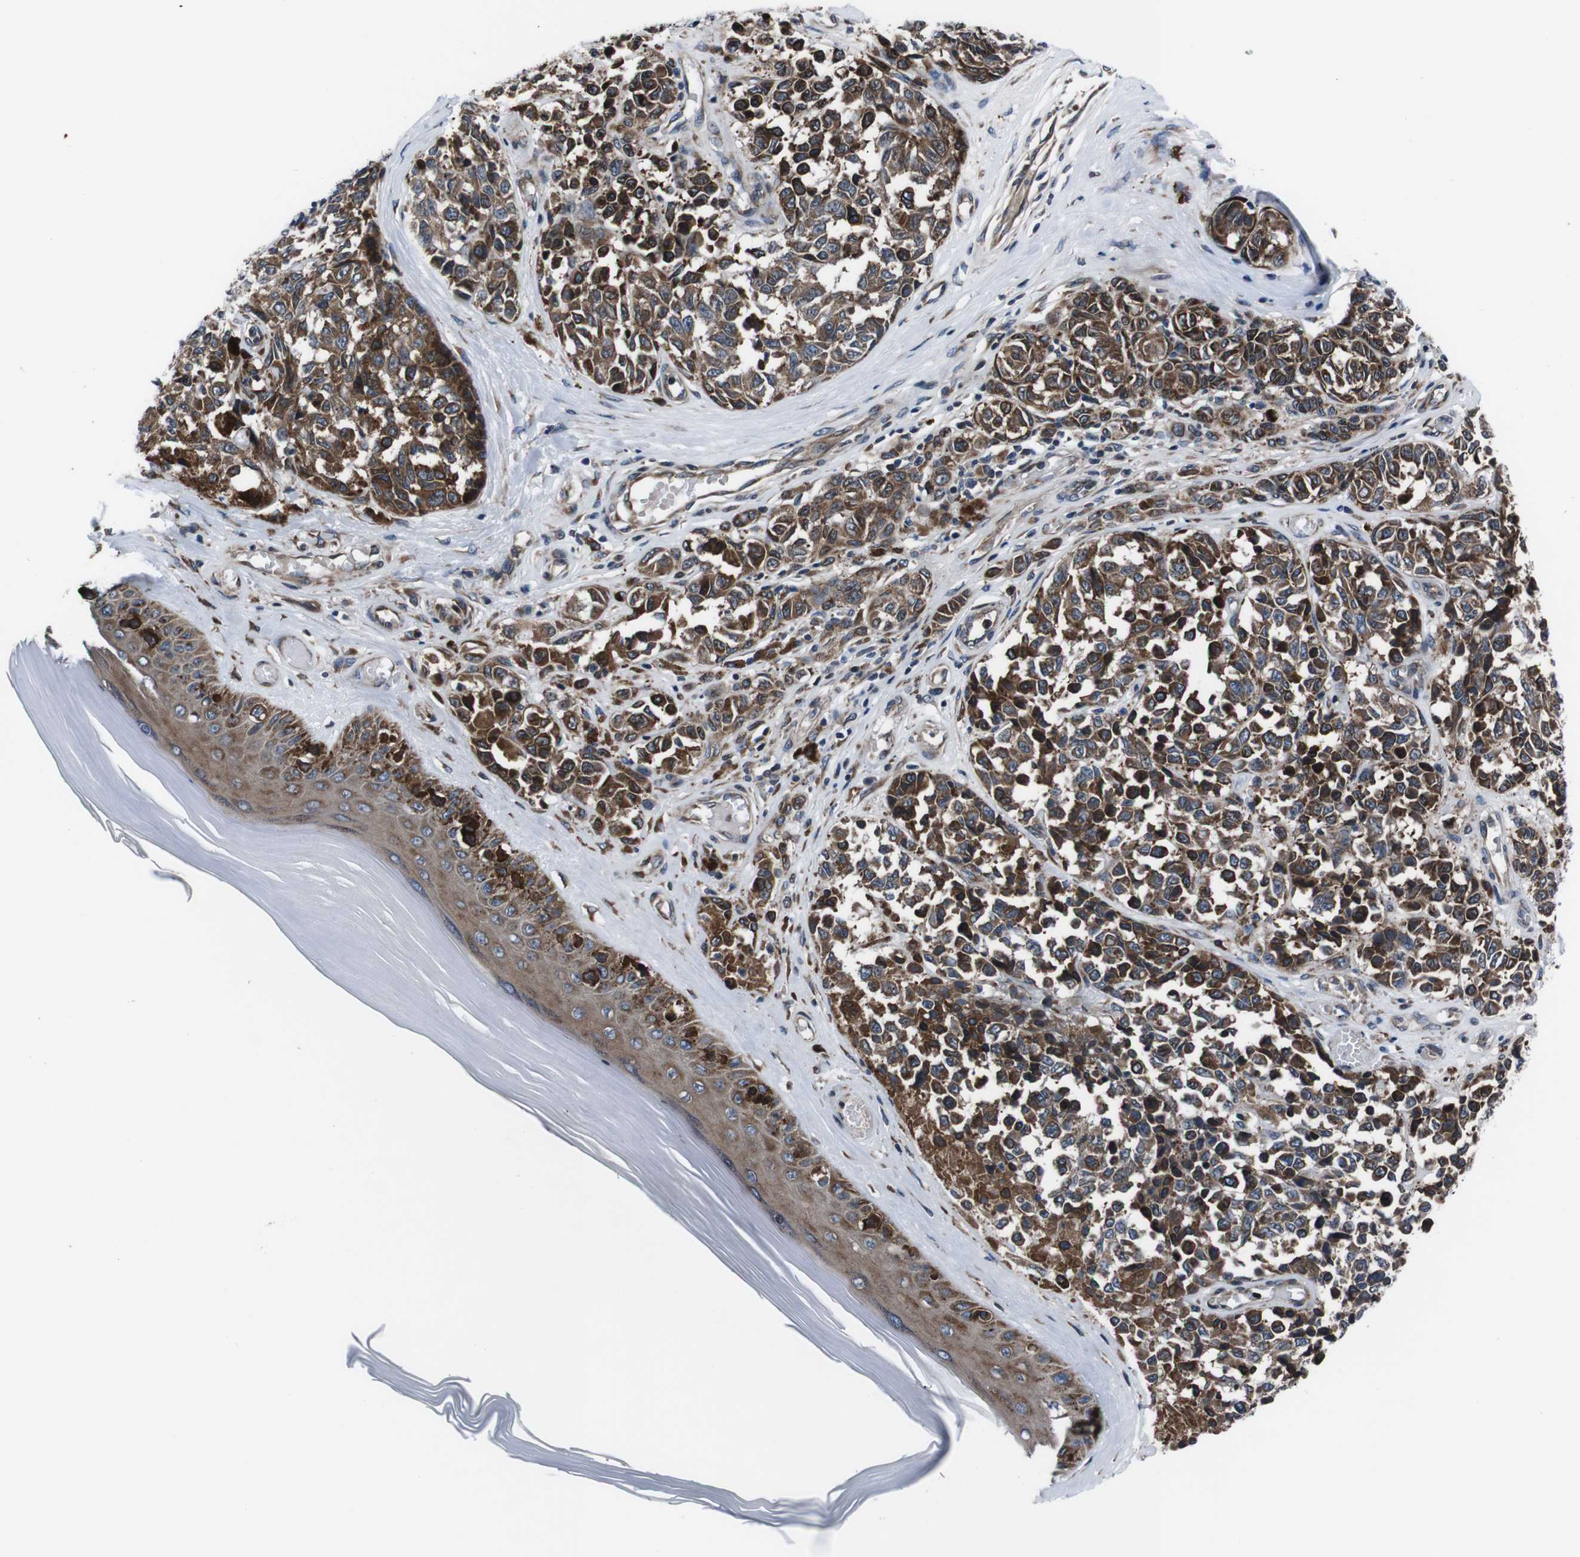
{"staining": {"intensity": "moderate", "quantity": ">75%", "location": "cytoplasmic/membranous"}, "tissue": "melanoma", "cell_type": "Tumor cells", "image_type": "cancer", "snomed": [{"axis": "morphology", "description": "Malignant melanoma, NOS"}, {"axis": "topography", "description": "Skin"}], "caption": "Immunohistochemical staining of melanoma displays moderate cytoplasmic/membranous protein staining in about >75% of tumor cells.", "gene": "EIF4A2", "patient": {"sex": "female", "age": 64}}